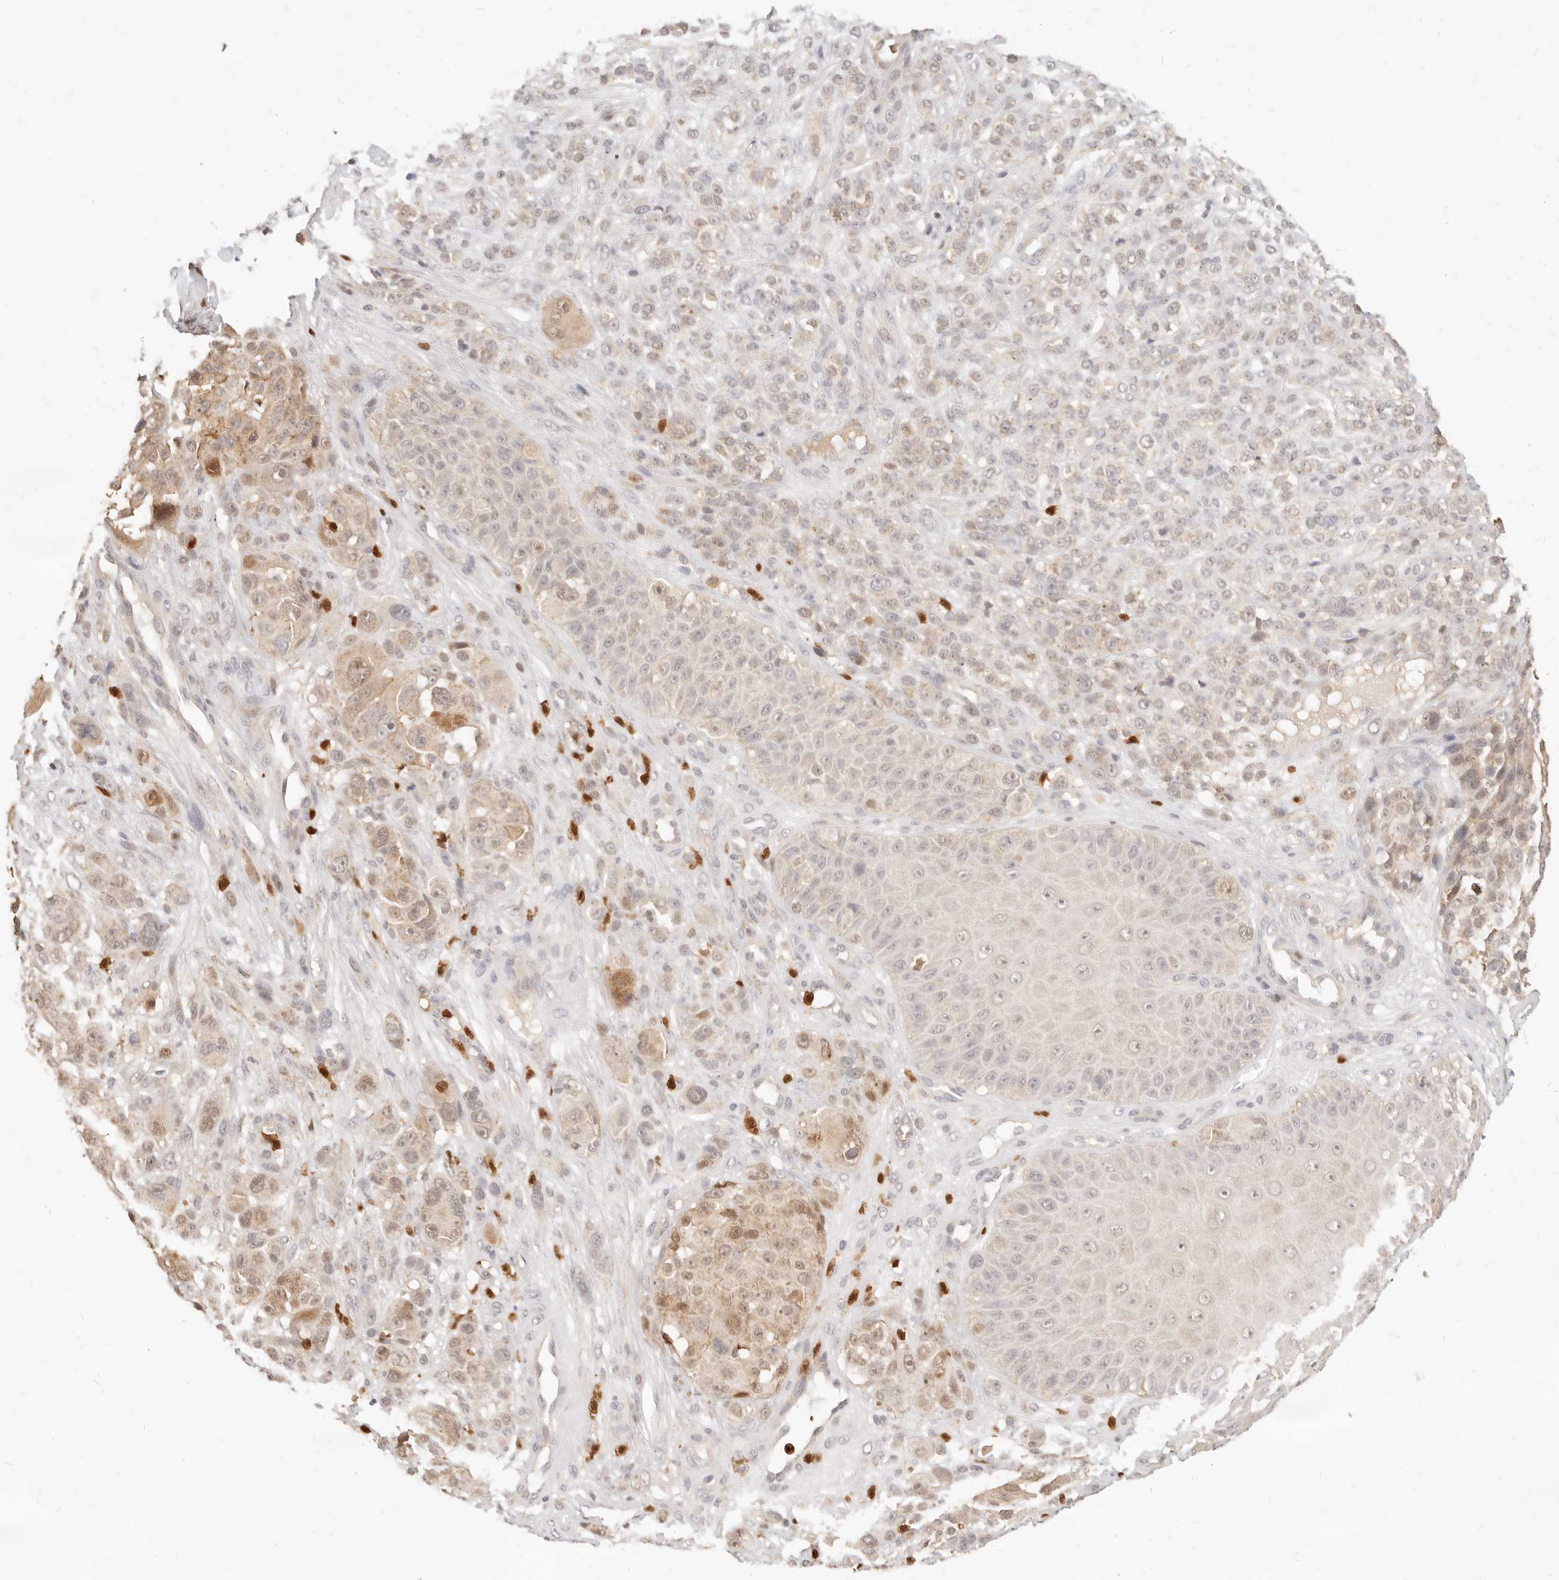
{"staining": {"intensity": "weak", "quantity": "25%-75%", "location": "cytoplasmic/membranous,nuclear"}, "tissue": "melanoma", "cell_type": "Tumor cells", "image_type": "cancer", "snomed": [{"axis": "morphology", "description": "Malignant melanoma, NOS"}, {"axis": "topography", "description": "Skin"}], "caption": "The photomicrograph demonstrates immunohistochemical staining of malignant melanoma. There is weak cytoplasmic/membranous and nuclear expression is appreciated in approximately 25%-75% of tumor cells.", "gene": "TMTC2", "patient": {"sex": "female", "age": 55}}